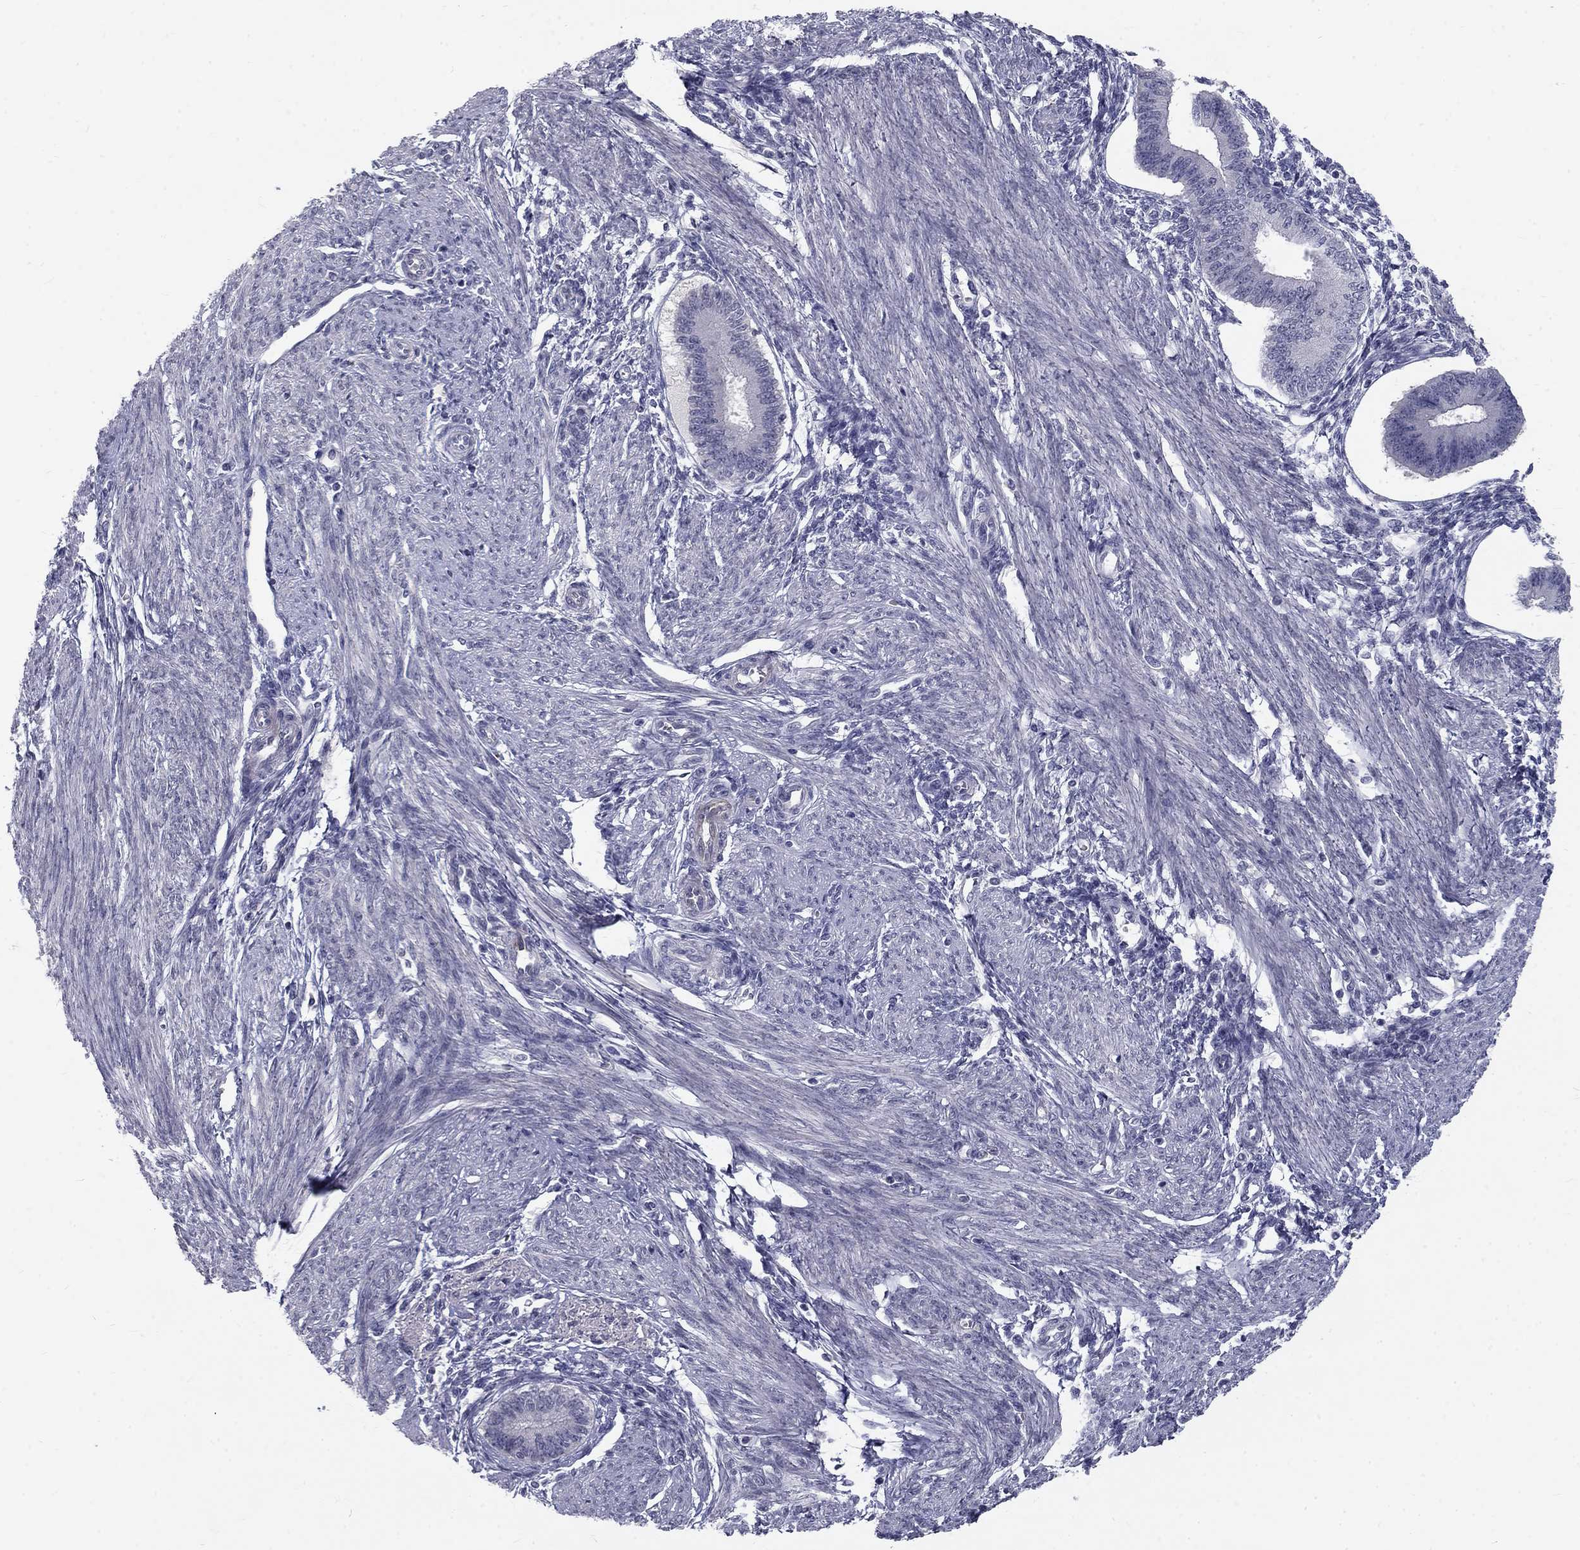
{"staining": {"intensity": "negative", "quantity": "none", "location": "none"}, "tissue": "endometrium", "cell_type": "Cells in endometrial stroma", "image_type": "normal", "snomed": [{"axis": "morphology", "description": "Normal tissue, NOS"}, {"axis": "topography", "description": "Endometrium"}], "caption": "IHC micrograph of unremarkable endometrium stained for a protein (brown), which demonstrates no staining in cells in endometrial stroma.", "gene": "NOS1", "patient": {"sex": "female", "age": 39}}